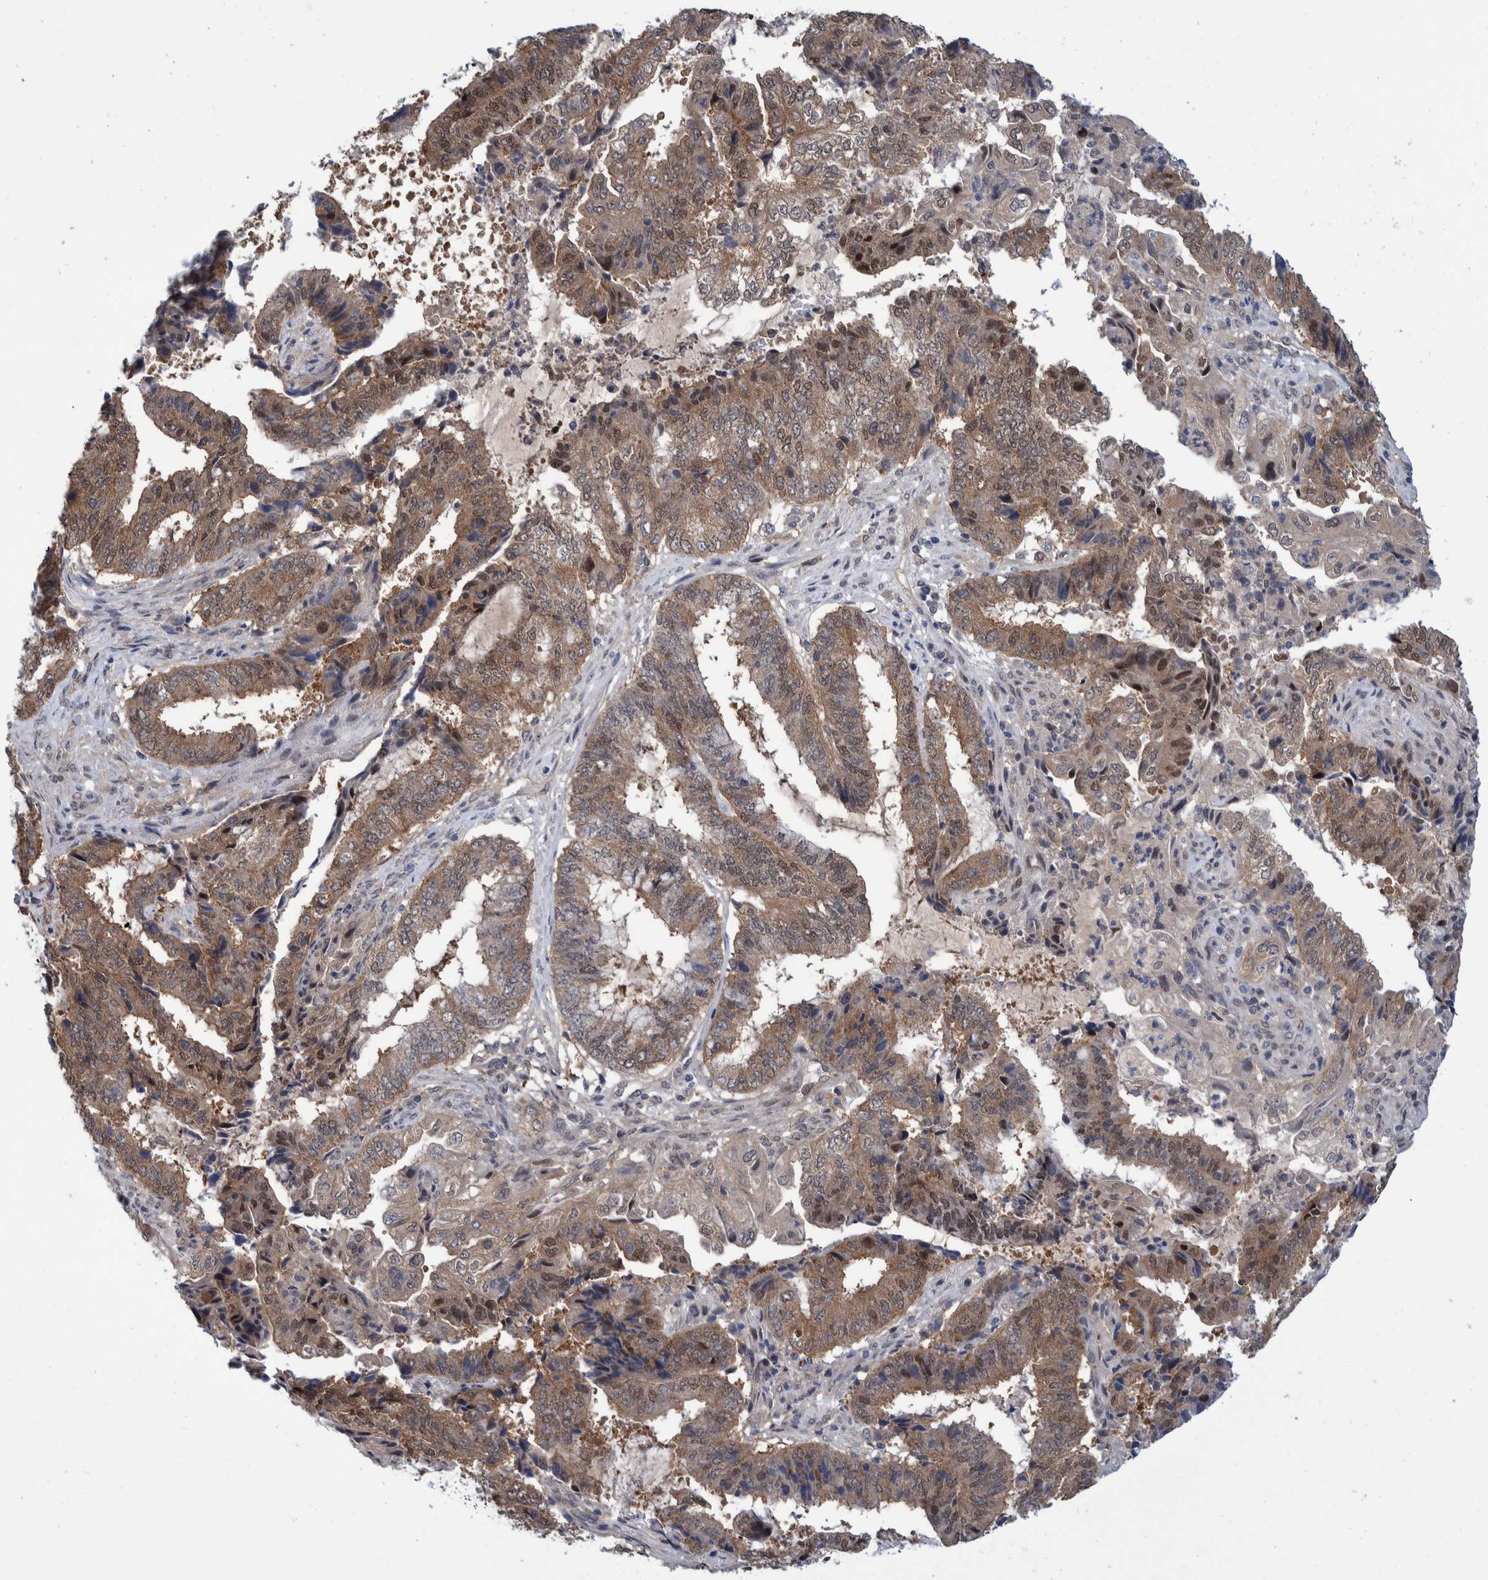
{"staining": {"intensity": "moderate", "quantity": ">75%", "location": "cytoplasmic/membranous,nuclear"}, "tissue": "endometrial cancer", "cell_type": "Tumor cells", "image_type": "cancer", "snomed": [{"axis": "morphology", "description": "Adenocarcinoma, NOS"}, {"axis": "topography", "description": "Endometrium"}], "caption": "Moderate cytoplasmic/membranous and nuclear protein expression is identified in approximately >75% of tumor cells in endometrial adenocarcinoma.", "gene": "PFAS", "patient": {"sex": "female", "age": 51}}